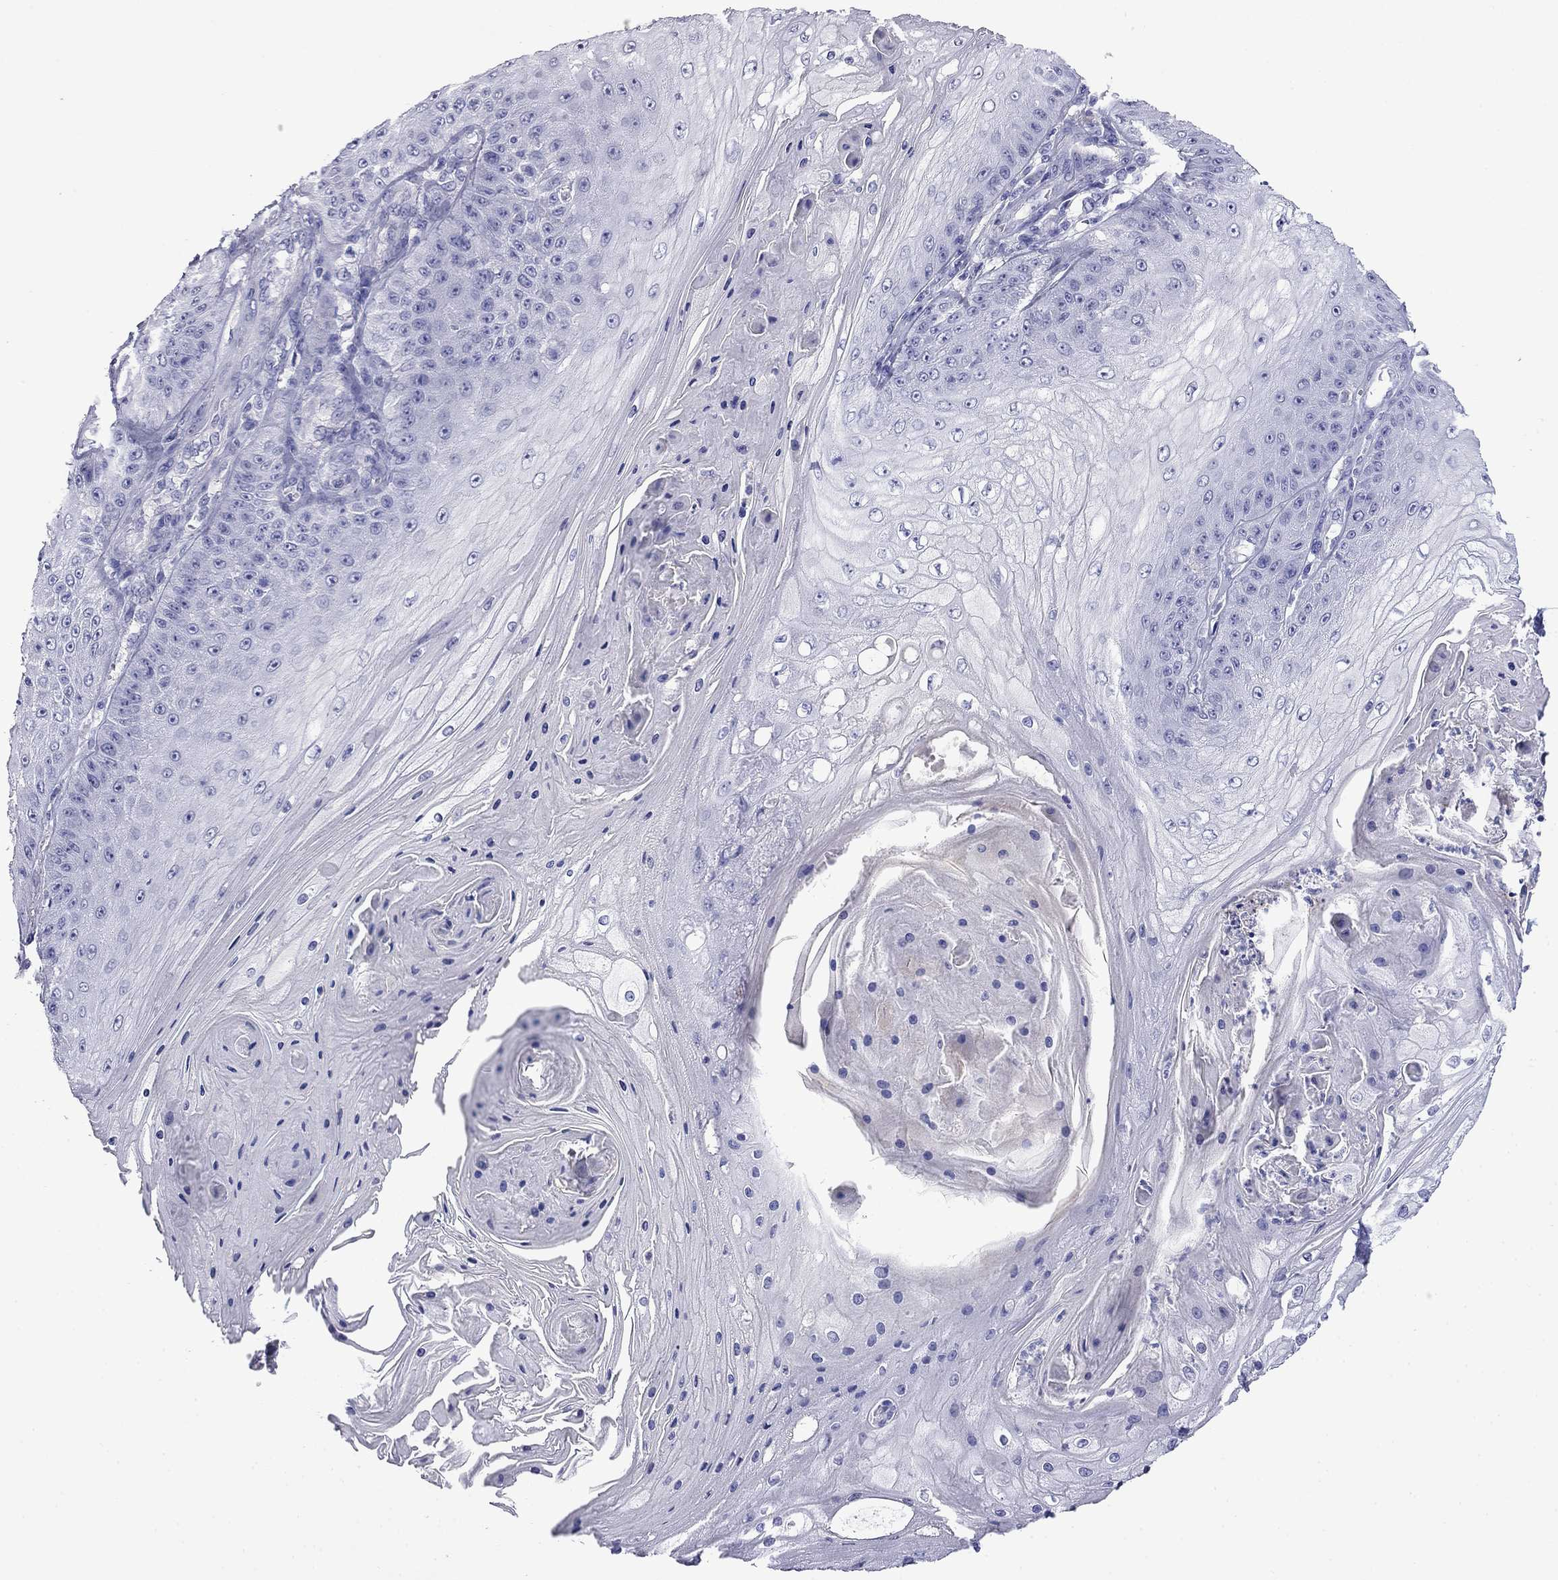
{"staining": {"intensity": "negative", "quantity": "none", "location": "none"}, "tissue": "skin cancer", "cell_type": "Tumor cells", "image_type": "cancer", "snomed": [{"axis": "morphology", "description": "Squamous cell carcinoma, NOS"}, {"axis": "topography", "description": "Skin"}], "caption": "Photomicrograph shows no significant protein expression in tumor cells of squamous cell carcinoma (skin).", "gene": "MYO15A", "patient": {"sex": "male", "age": 70}}